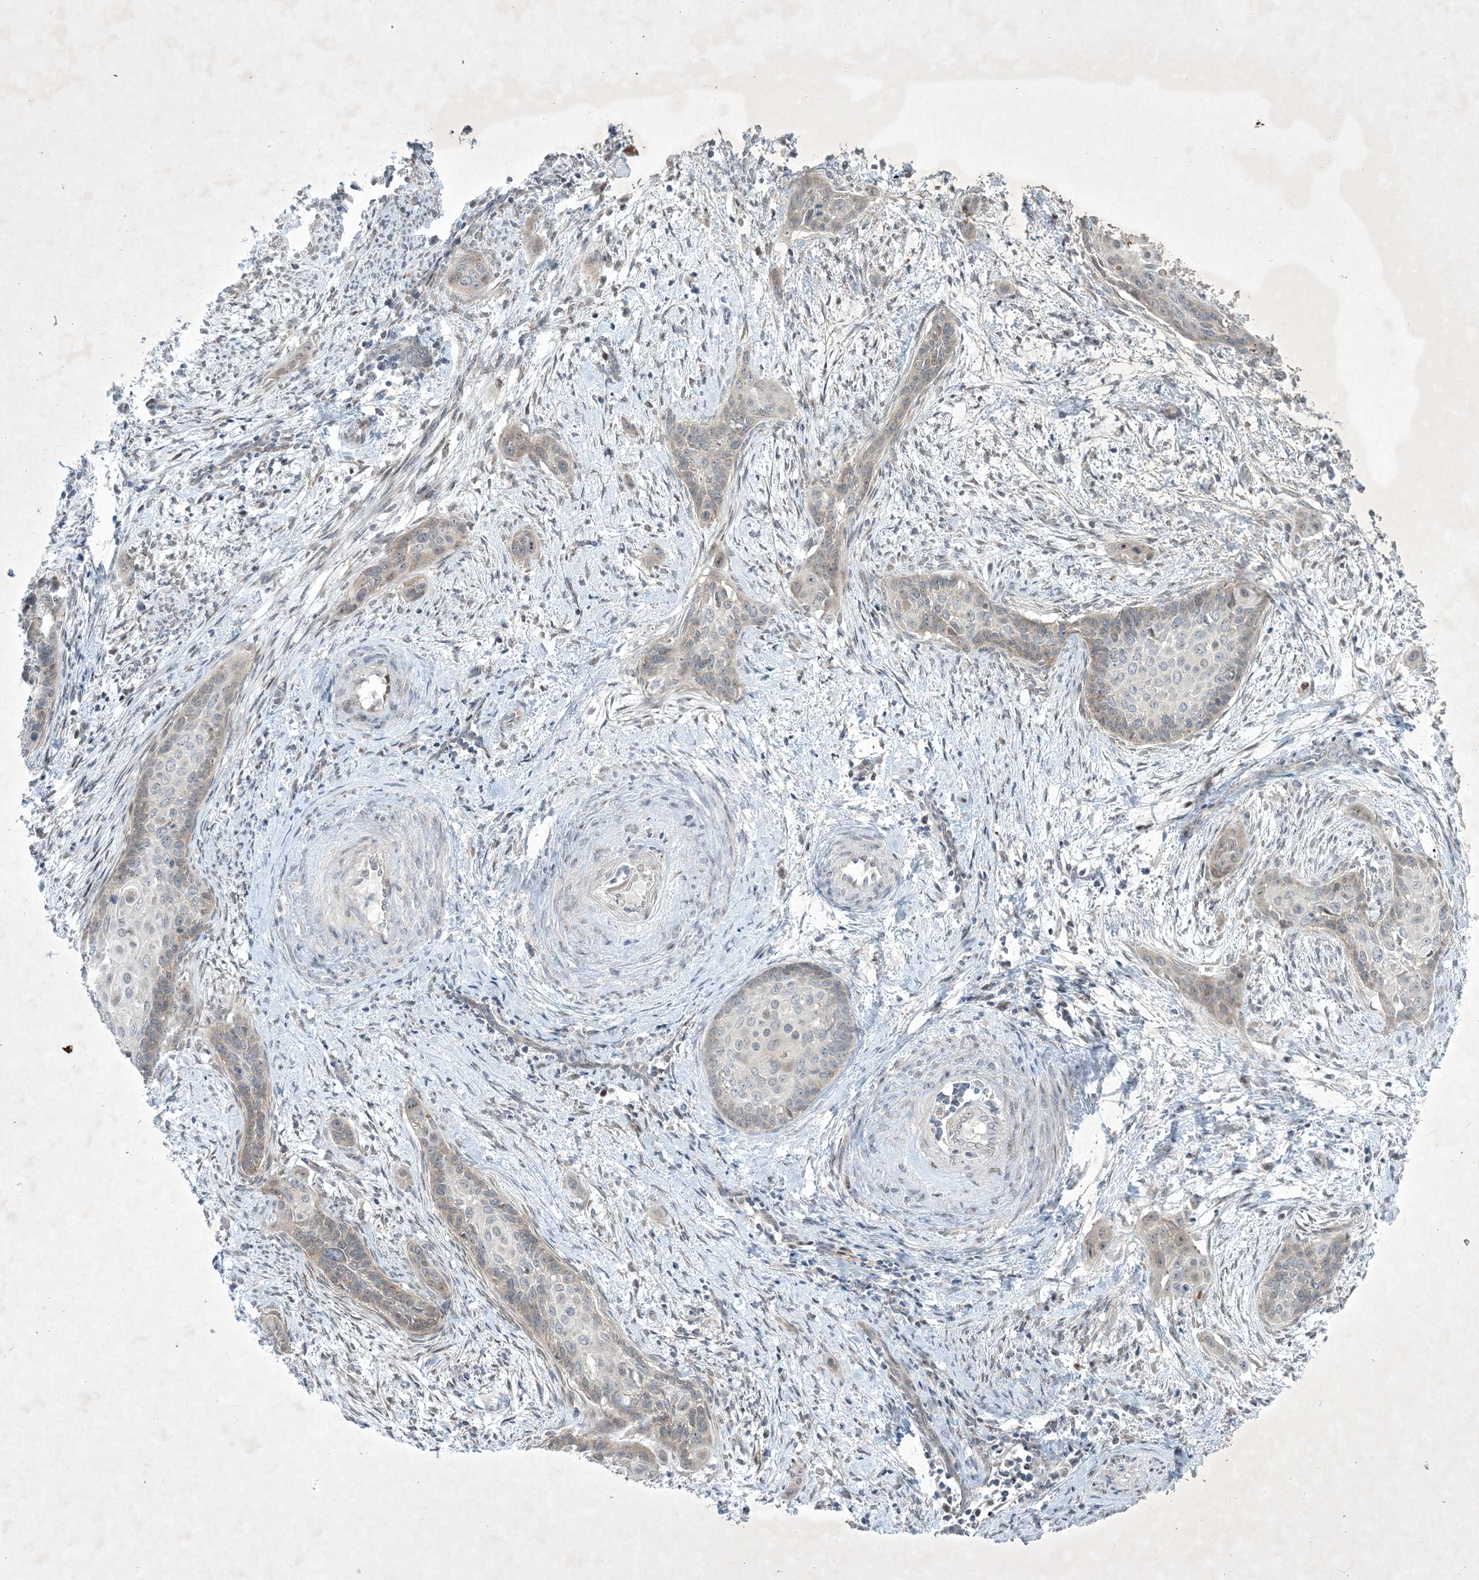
{"staining": {"intensity": "negative", "quantity": "none", "location": "none"}, "tissue": "cervical cancer", "cell_type": "Tumor cells", "image_type": "cancer", "snomed": [{"axis": "morphology", "description": "Squamous cell carcinoma, NOS"}, {"axis": "topography", "description": "Cervix"}], "caption": "DAB immunohistochemical staining of cervical cancer shows no significant expression in tumor cells.", "gene": "SOGA3", "patient": {"sex": "female", "age": 33}}